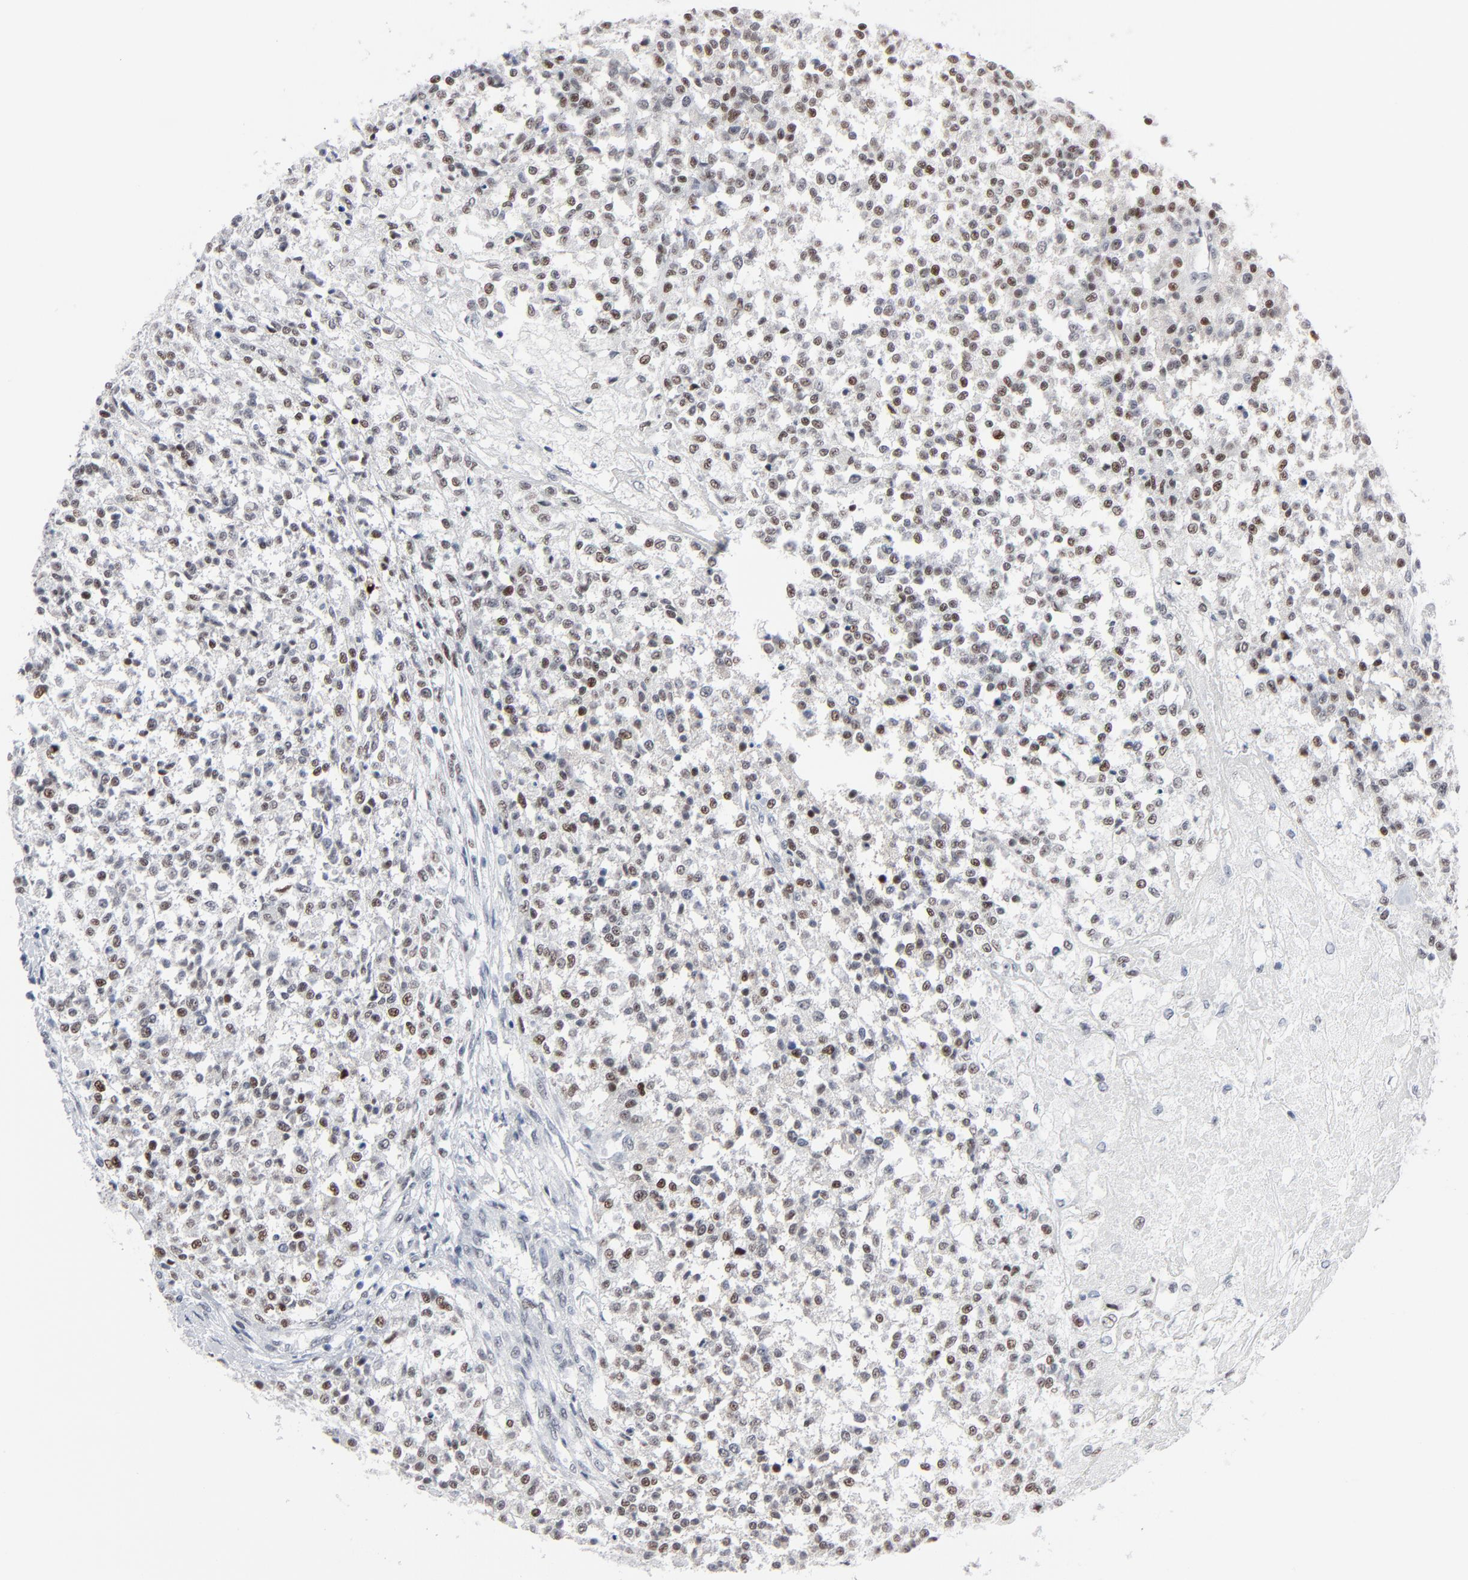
{"staining": {"intensity": "moderate", "quantity": ">75%", "location": "nuclear"}, "tissue": "testis cancer", "cell_type": "Tumor cells", "image_type": "cancer", "snomed": [{"axis": "morphology", "description": "Seminoma, NOS"}, {"axis": "topography", "description": "Testis"}], "caption": "Testis seminoma stained with immunohistochemistry (IHC) exhibits moderate nuclear staining in about >75% of tumor cells. The staining was performed using DAB (3,3'-diaminobenzidine), with brown indicating positive protein expression. Nuclei are stained blue with hematoxylin.", "gene": "SIRT1", "patient": {"sex": "male", "age": 59}}